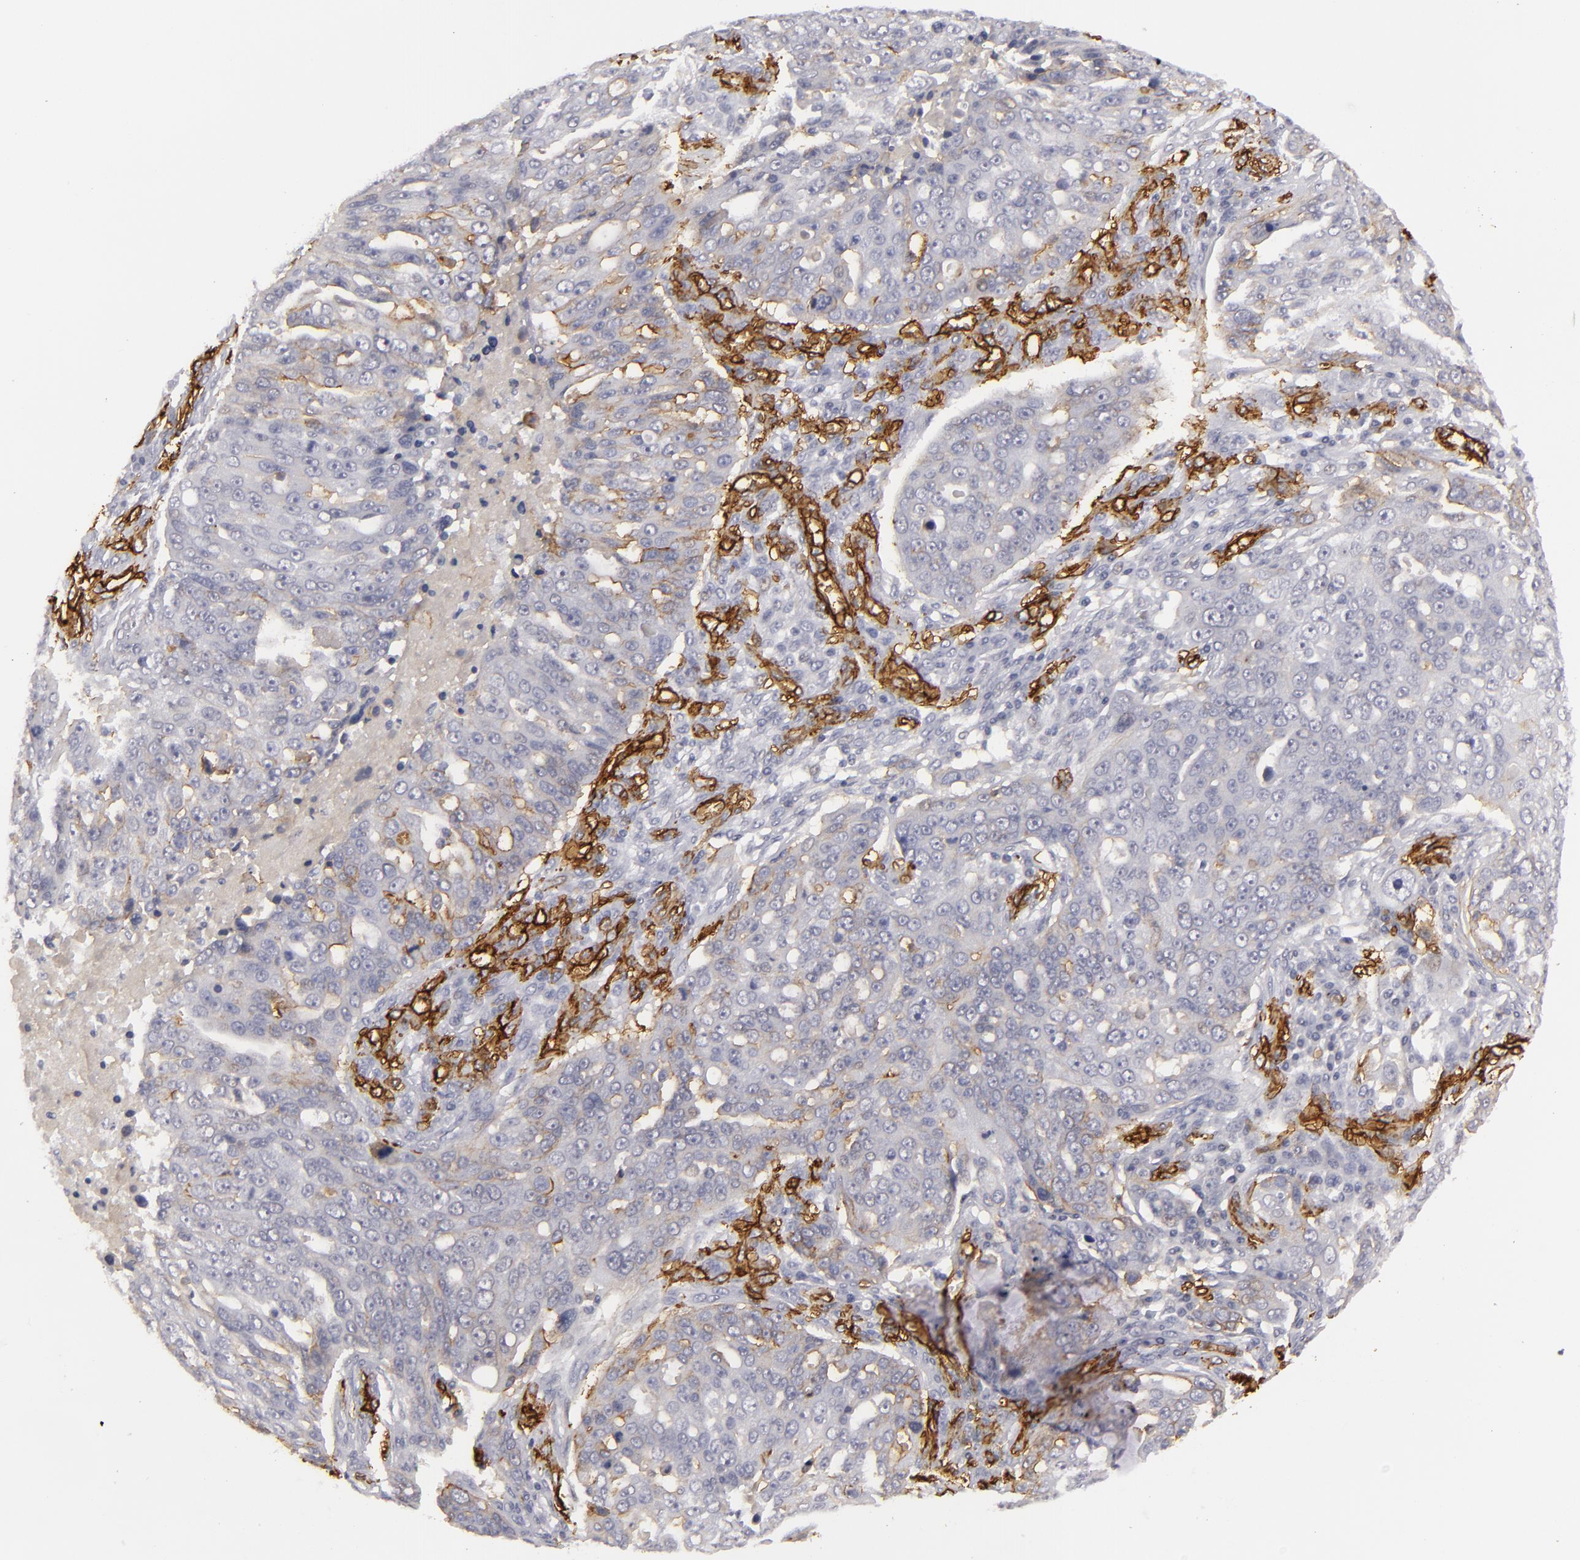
{"staining": {"intensity": "negative", "quantity": "none", "location": "none"}, "tissue": "ovarian cancer", "cell_type": "Tumor cells", "image_type": "cancer", "snomed": [{"axis": "morphology", "description": "Carcinoma, endometroid"}, {"axis": "topography", "description": "Ovary"}], "caption": "An immunohistochemistry photomicrograph of ovarian cancer is shown. There is no staining in tumor cells of ovarian cancer.", "gene": "MCAM", "patient": {"sex": "female", "age": 75}}